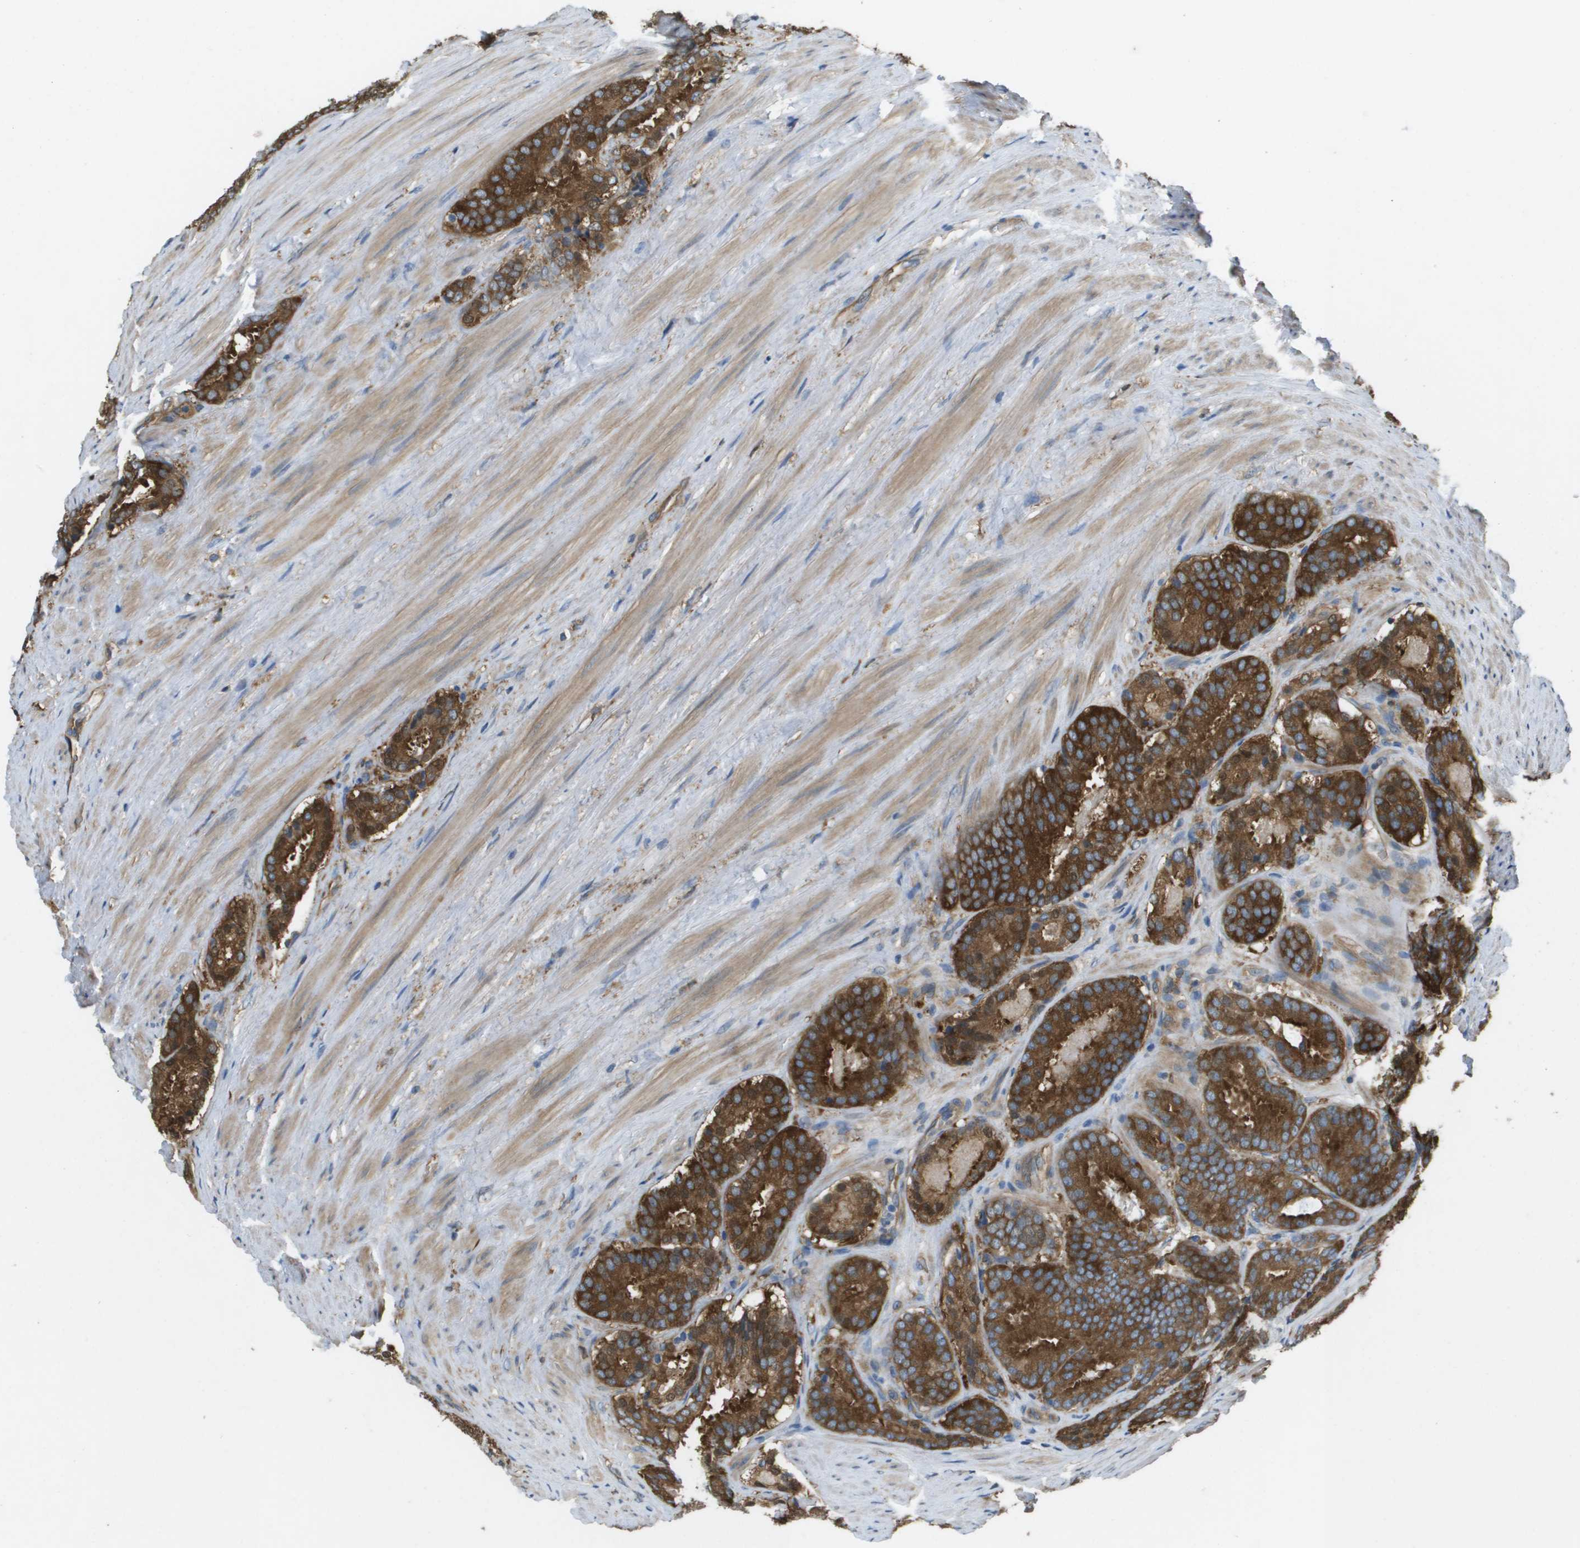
{"staining": {"intensity": "strong", "quantity": ">75%", "location": "cytoplasmic/membranous"}, "tissue": "prostate cancer", "cell_type": "Tumor cells", "image_type": "cancer", "snomed": [{"axis": "morphology", "description": "Adenocarcinoma, Low grade"}, {"axis": "topography", "description": "Prostate"}], "caption": "Immunohistochemical staining of prostate adenocarcinoma (low-grade) exhibits high levels of strong cytoplasmic/membranous positivity in about >75% of tumor cells.", "gene": "CORO1B", "patient": {"sex": "male", "age": 69}}